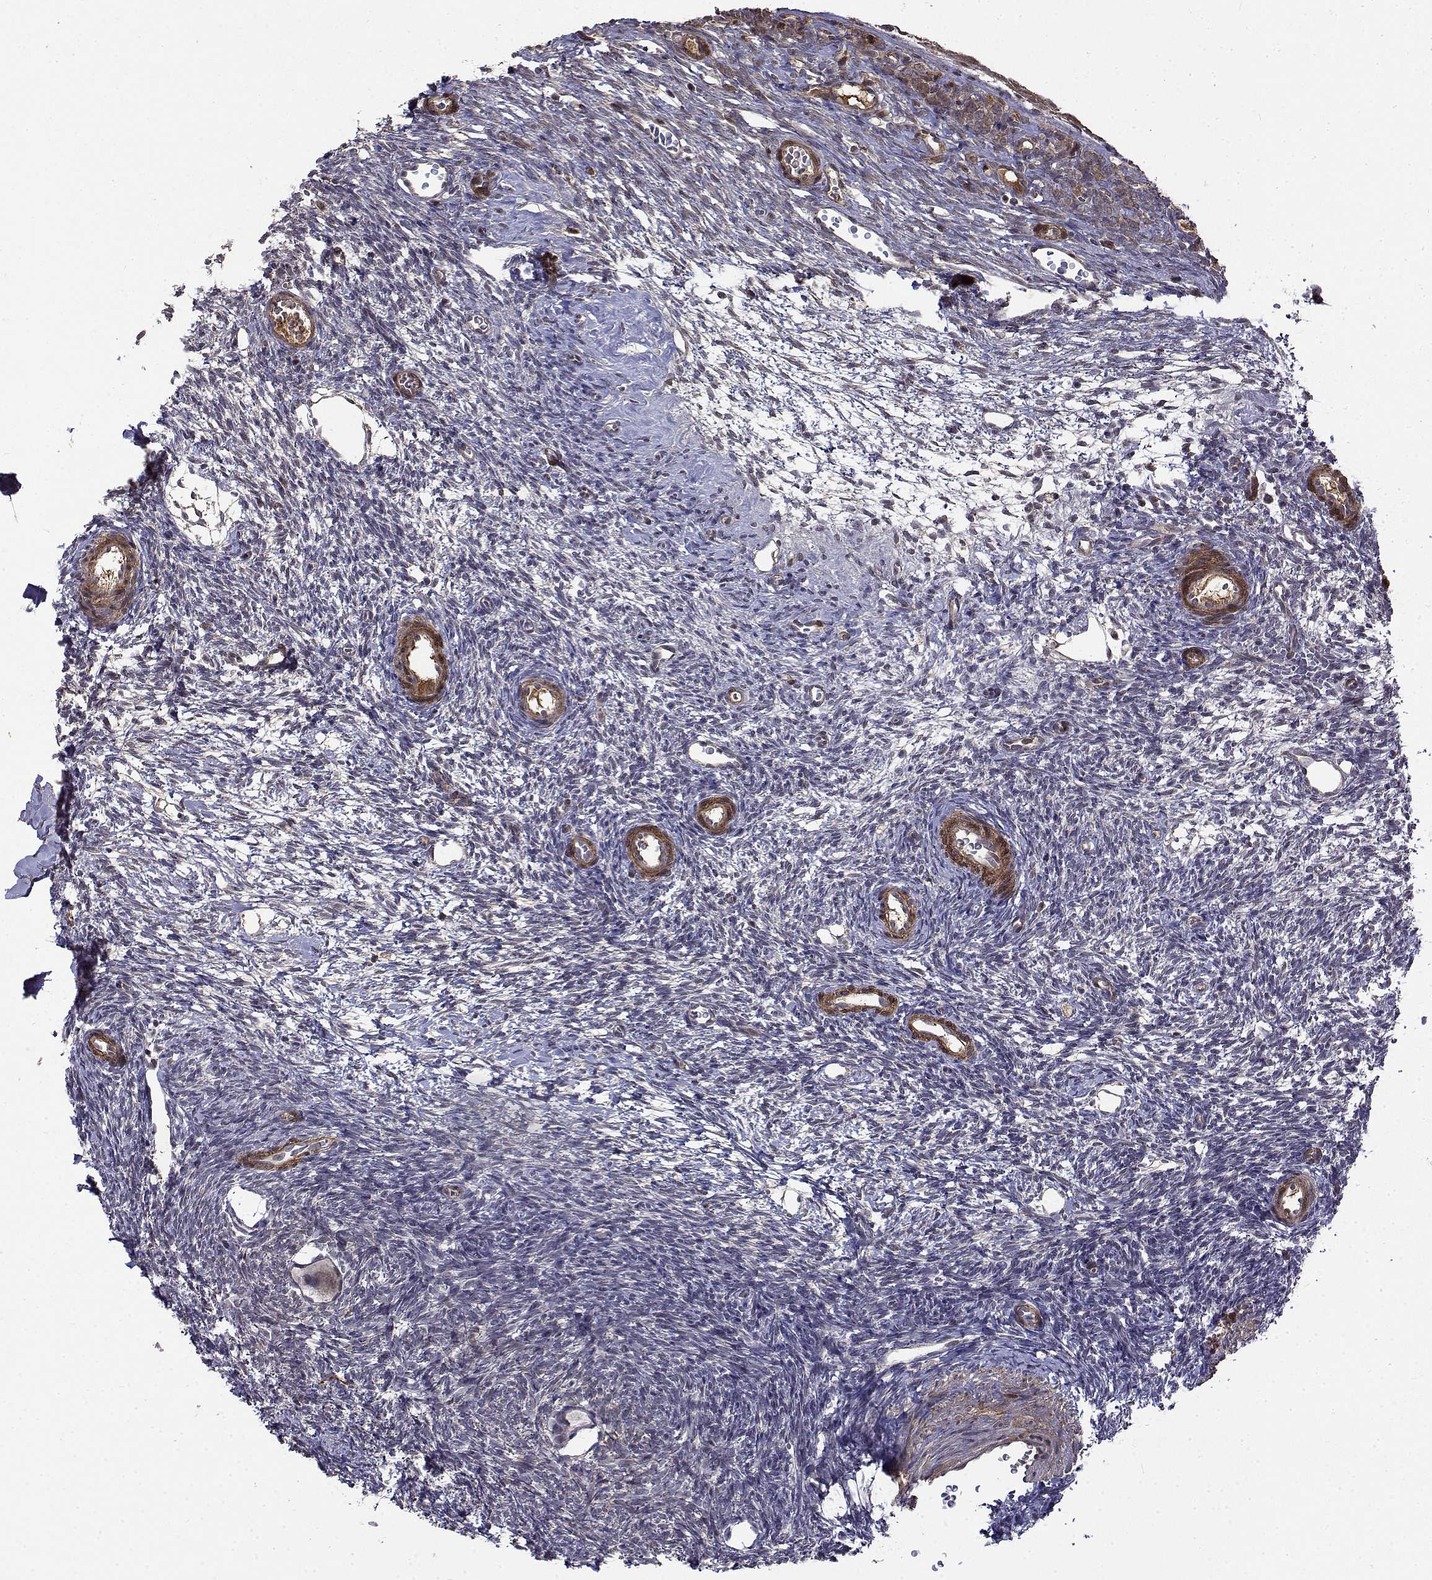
{"staining": {"intensity": "negative", "quantity": "none", "location": "none"}, "tissue": "ovary", "cell_type": "Ovarian stroma cells", "image_type": "normal", "snomed": [{"axis": "morphology", "description": "Normal tissue, NOS"}, {"axis": "topography", "description": "Ovary"}], "caption": "An immunohistochemistry (IHC) image of benign ovary is shown. There is no staining in ovarian stroma cells of ovary. (Stains: DAB (3,3'-diaminobenzidine) immunohistochemistry (IHC) with hematoxylin counter stain, Microscopy: brightfield microscopy at high magnification).", "gene": "ITGA7", "patient": {"sex": "female", "age": 34}}